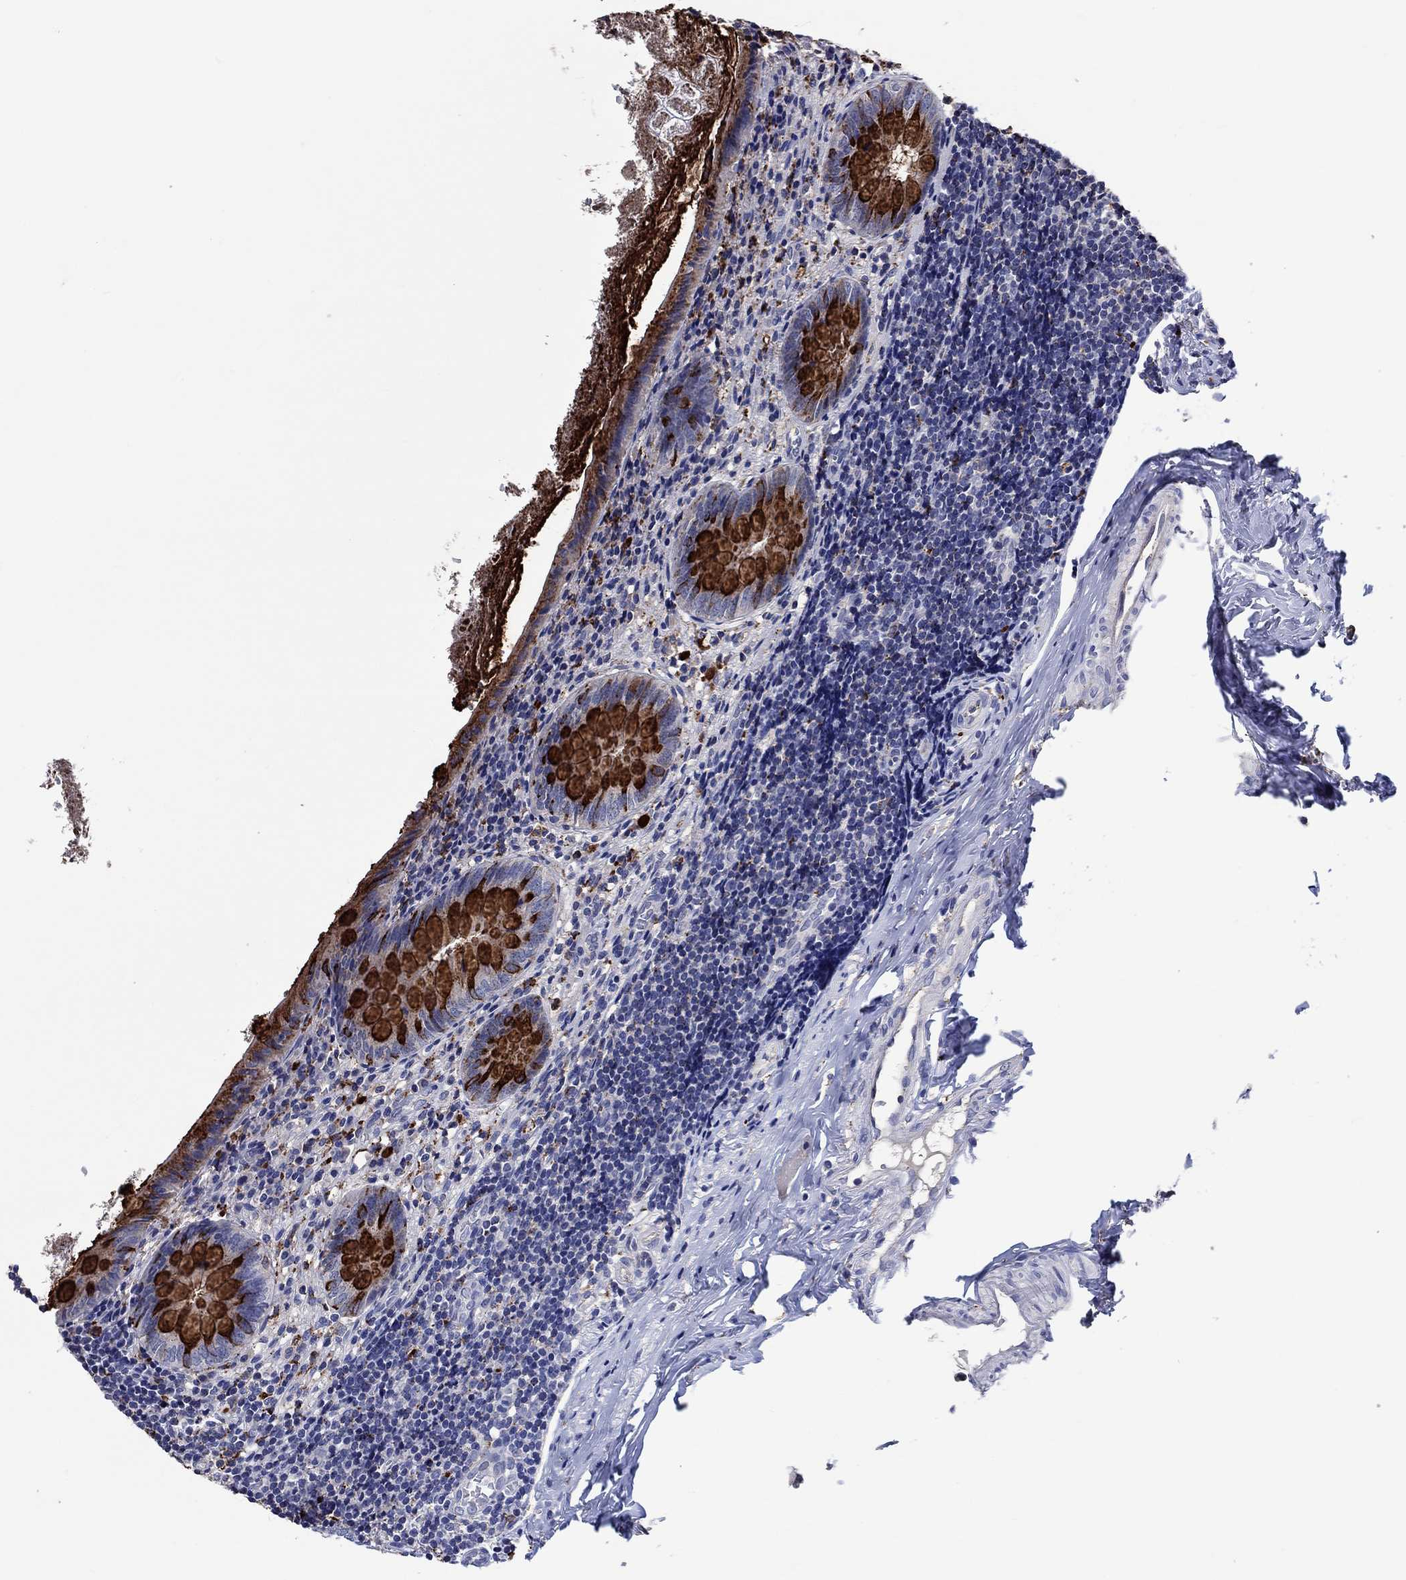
{"staining": {"intensity": "strong", "quantity": "25%-75%", "location": "cytoplasmic/membranous"}, "tissue": "appendix", "cell_type": "Glandular cells", "image_type": "normal", "snomed": [{"axis": "morphology", "description": "Normal tissue, NOS"}, {"axis": "topography", "description": "Appendix"}], "caption": "IHC of benign human appendix displays high levels of strong cytoplasmic/membranous positivity in about 25%-75% of glandular cells. The protein of interest is stained brown, and the nuclei are stained in blue (DAB (3,3'-diaminobenzidine) IHC with brightfield microscopy, high magnification).", "gene": "CTSB", "patient": {"sex": "female", "age": 23}}